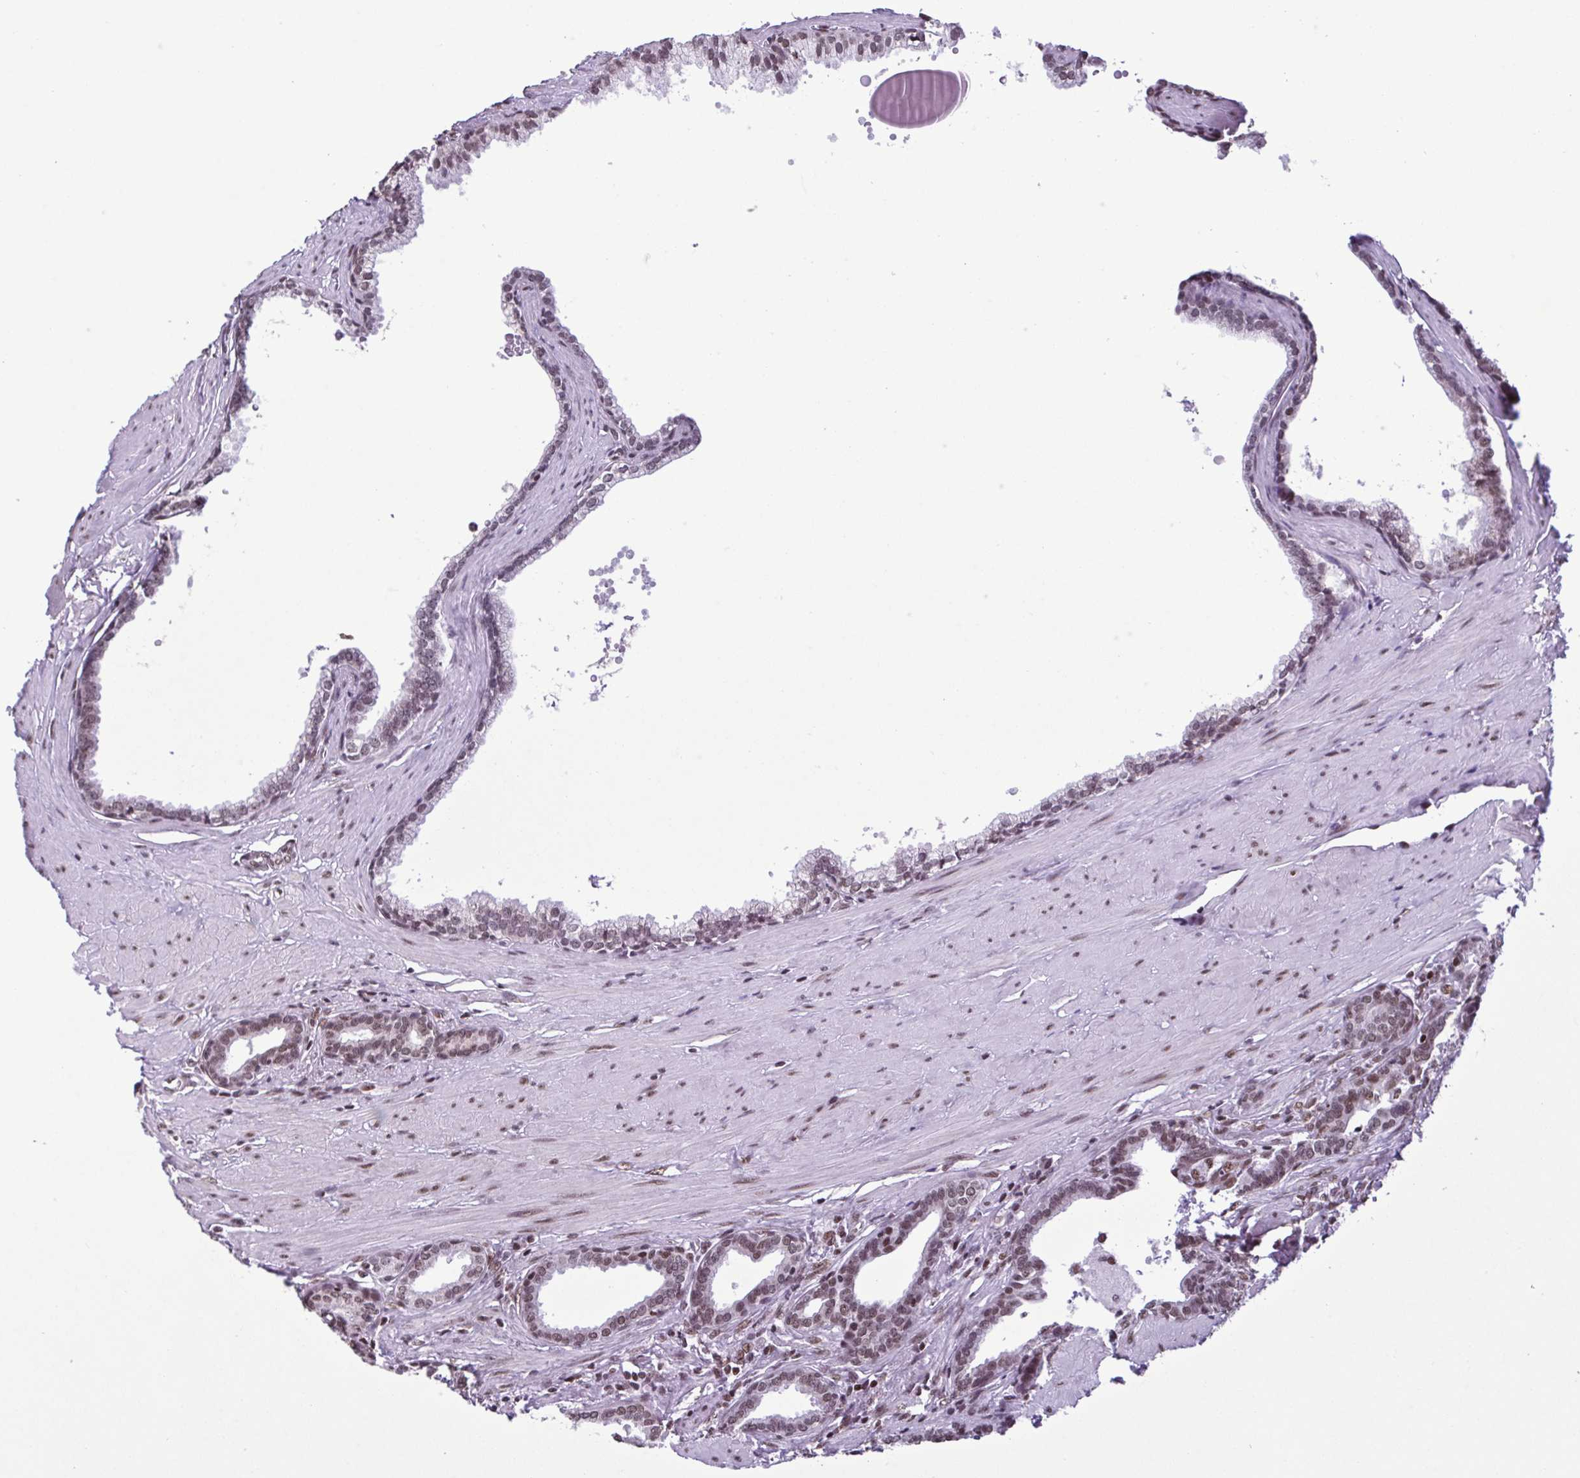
{"staining": {"intensity": "moderate", "quantity": ">75%", "location": "nuclear"}, "tissue": "prostate", "cell_type": "Glandular cells", "image_type": "normal", "snomed": [{"axis": "morphology", "description": "Normal tissue, NOS"}, {"axis": "topography", "description": "Prostate"}, {"axis": "topography", "description": "Peripheral nerve tissue"}], "caption": "IHC photomicrograph of benign prostate: prostate stained using immunohistochemistry (IHC) exhibits medium levels of moderate protein expression localized specifically in the nuclear of glandular cells, appearing as a nuclear brown color.", "gene": "TIMM21", "patient": {"sex": "male", "age": 55}}